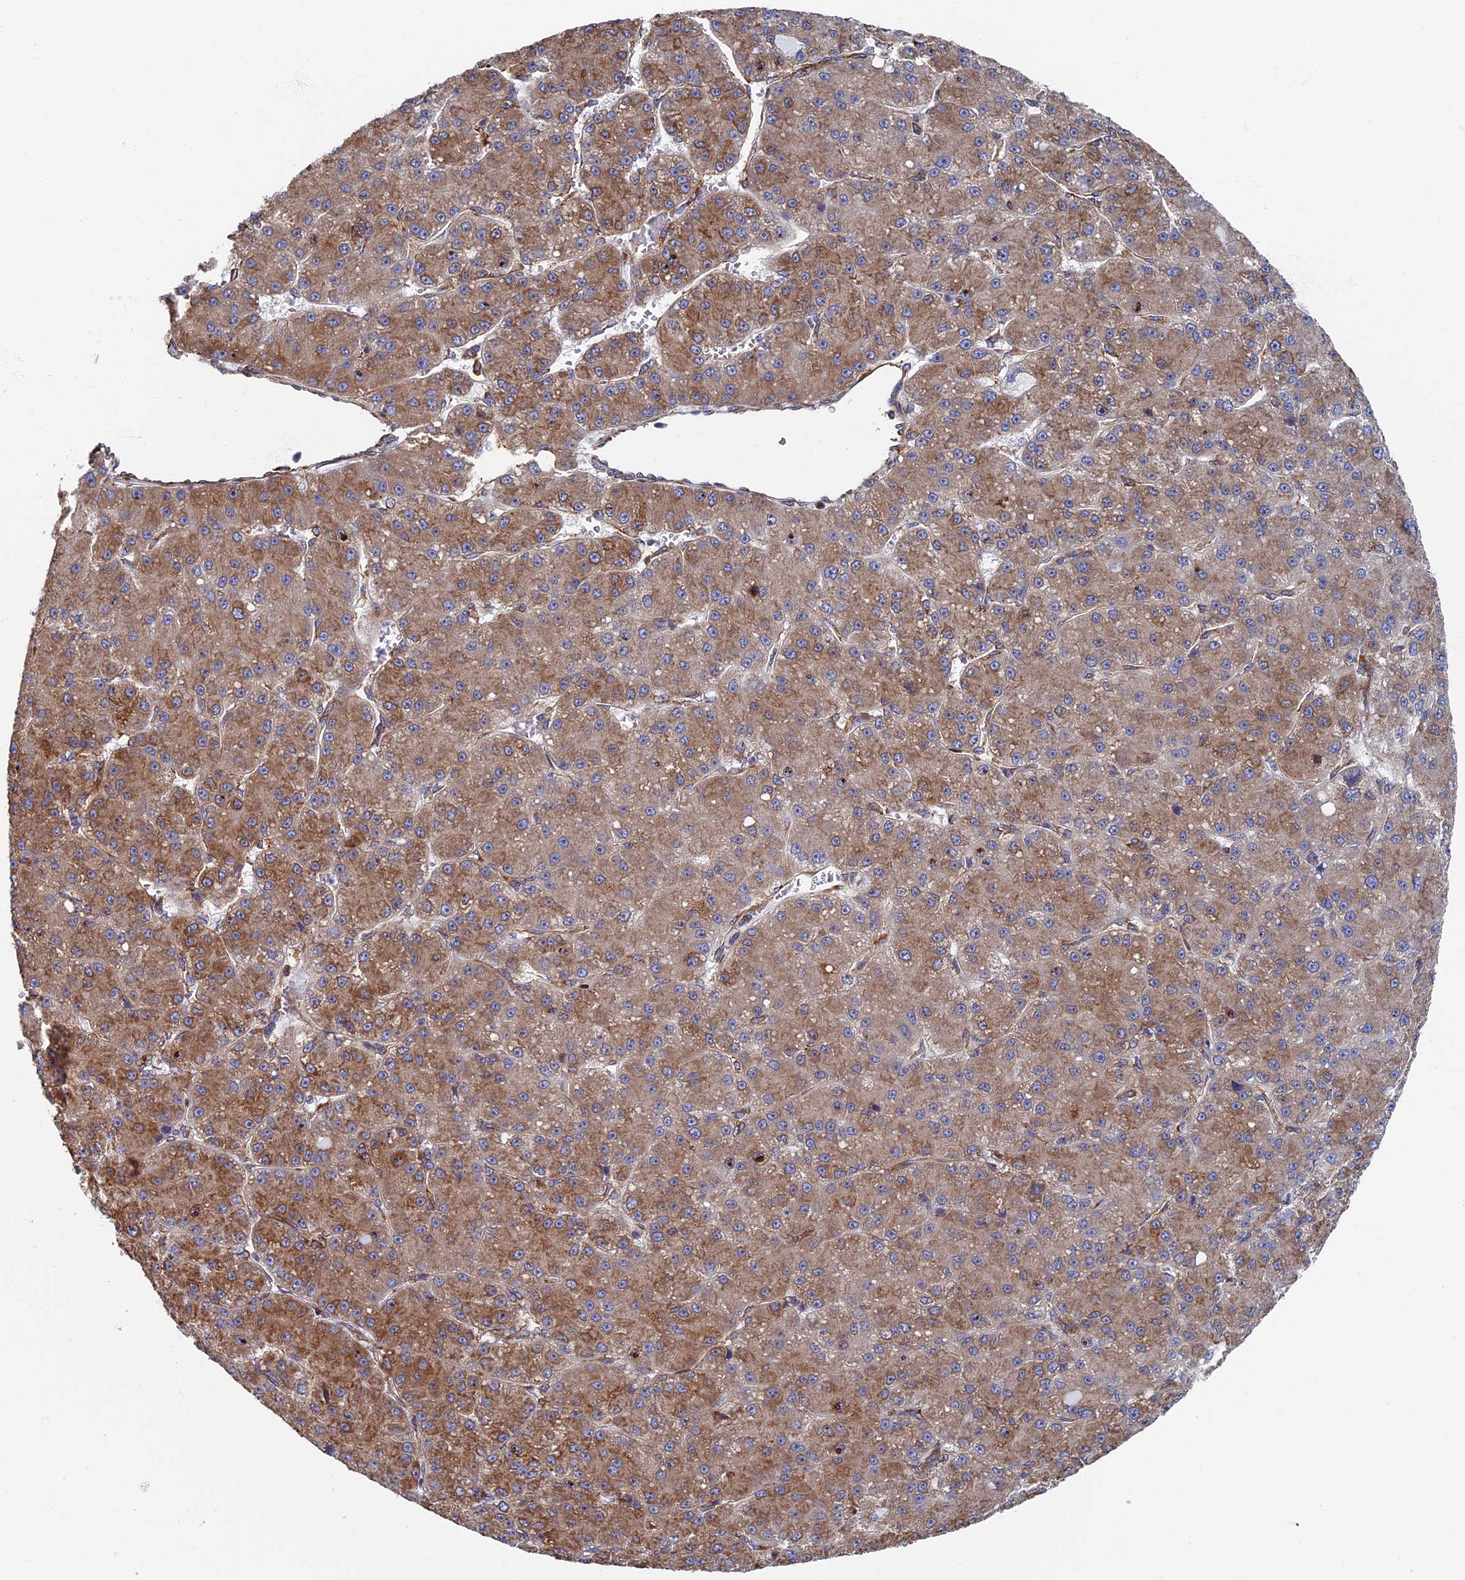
{"staining": {"intensity": "moderate", "quantity": ">75%", "location": "cytoplasmic/membranous"}, "tissue": "liver cancer", "cell_type": "Tumor cells", "image_type": "cancer", "snomed": [{"axis": "morphology", "description": "Carcinoma, Hepatocellular, NOS"}, {"axis": "topography", "description": "Liver"}], "caption": "A photomicrograph of liver cancer stained for a protein shows moderate cytoplasmic/membranous brown staining in tumor cells.", "gene": "YBX1", "patient": {"sex": "male", "age": 67}}